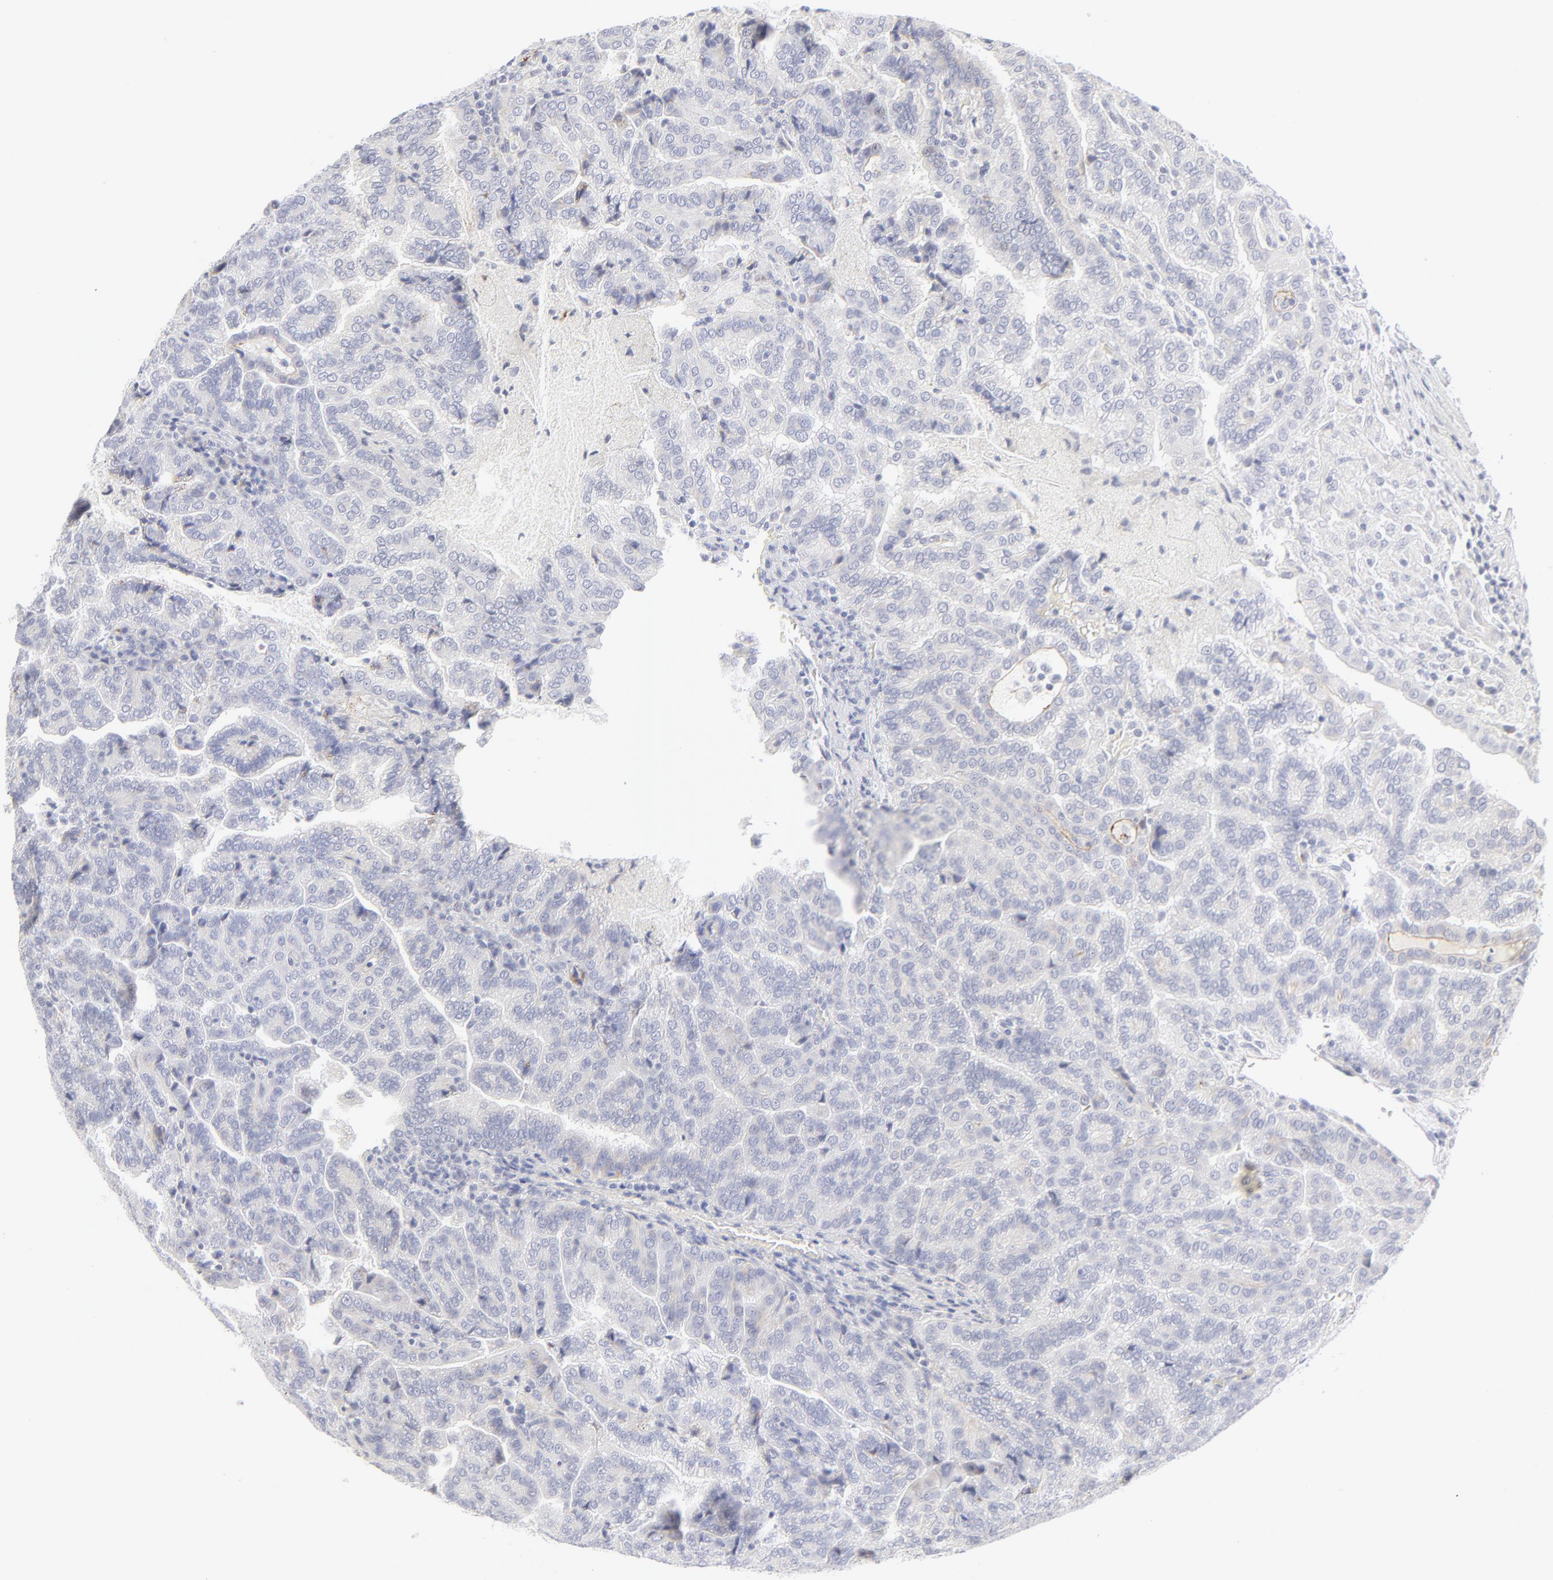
{"staining": {"intensity": "negative", "quantity": "none", "location": "none"}, "tissue": "renal cancer", "cell_type": "Tumor cells", "image_type": "cancer", "snomed": [{"axis": "morphology", "description": "Adenocarcinoma, NOS"}, {"axis": "topography", "description": "Kidney"}], "caption": "Tumor cells are negative for protein expression in human renal cancer.", "gene": "NPNT", "patient": {"sex": "male", "age": 61}}